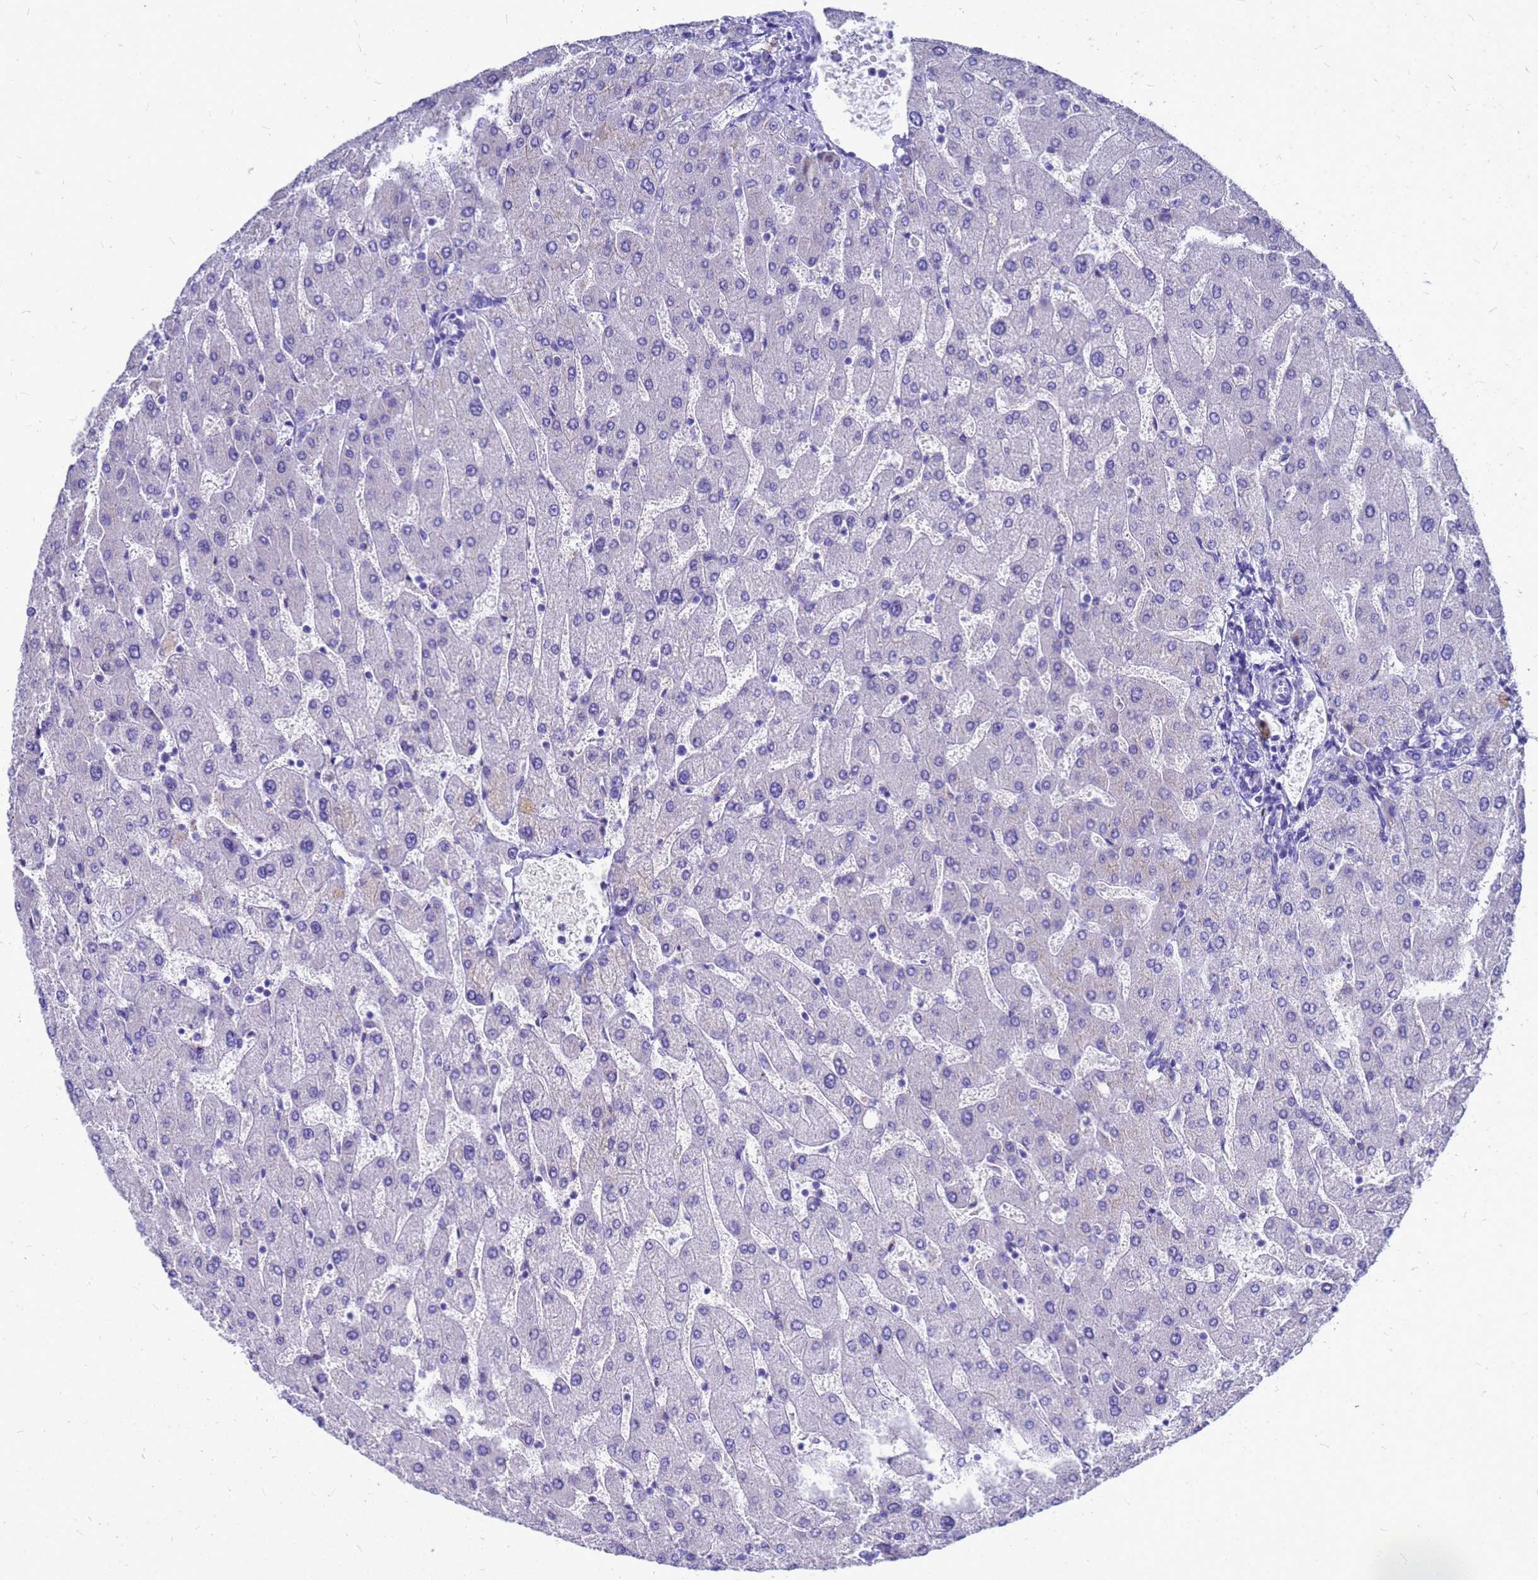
{"staining": {"intensity": "negative", "quantity": "none", "location": "none"}, "tissue": "liver", "cell_type": "Cholangiocytes", "image_type": "normal", "snomed": [{"axis": "morphology", "description": "Normal tissue, NOS"}, {"axis": "topography", "description": "Liver"}], "caption": "This is an IHC image of benign liver. There is no expression in cholangiocytes.", "gene": "OR52E2", "patient": {"sex": "male", "age": 55}}